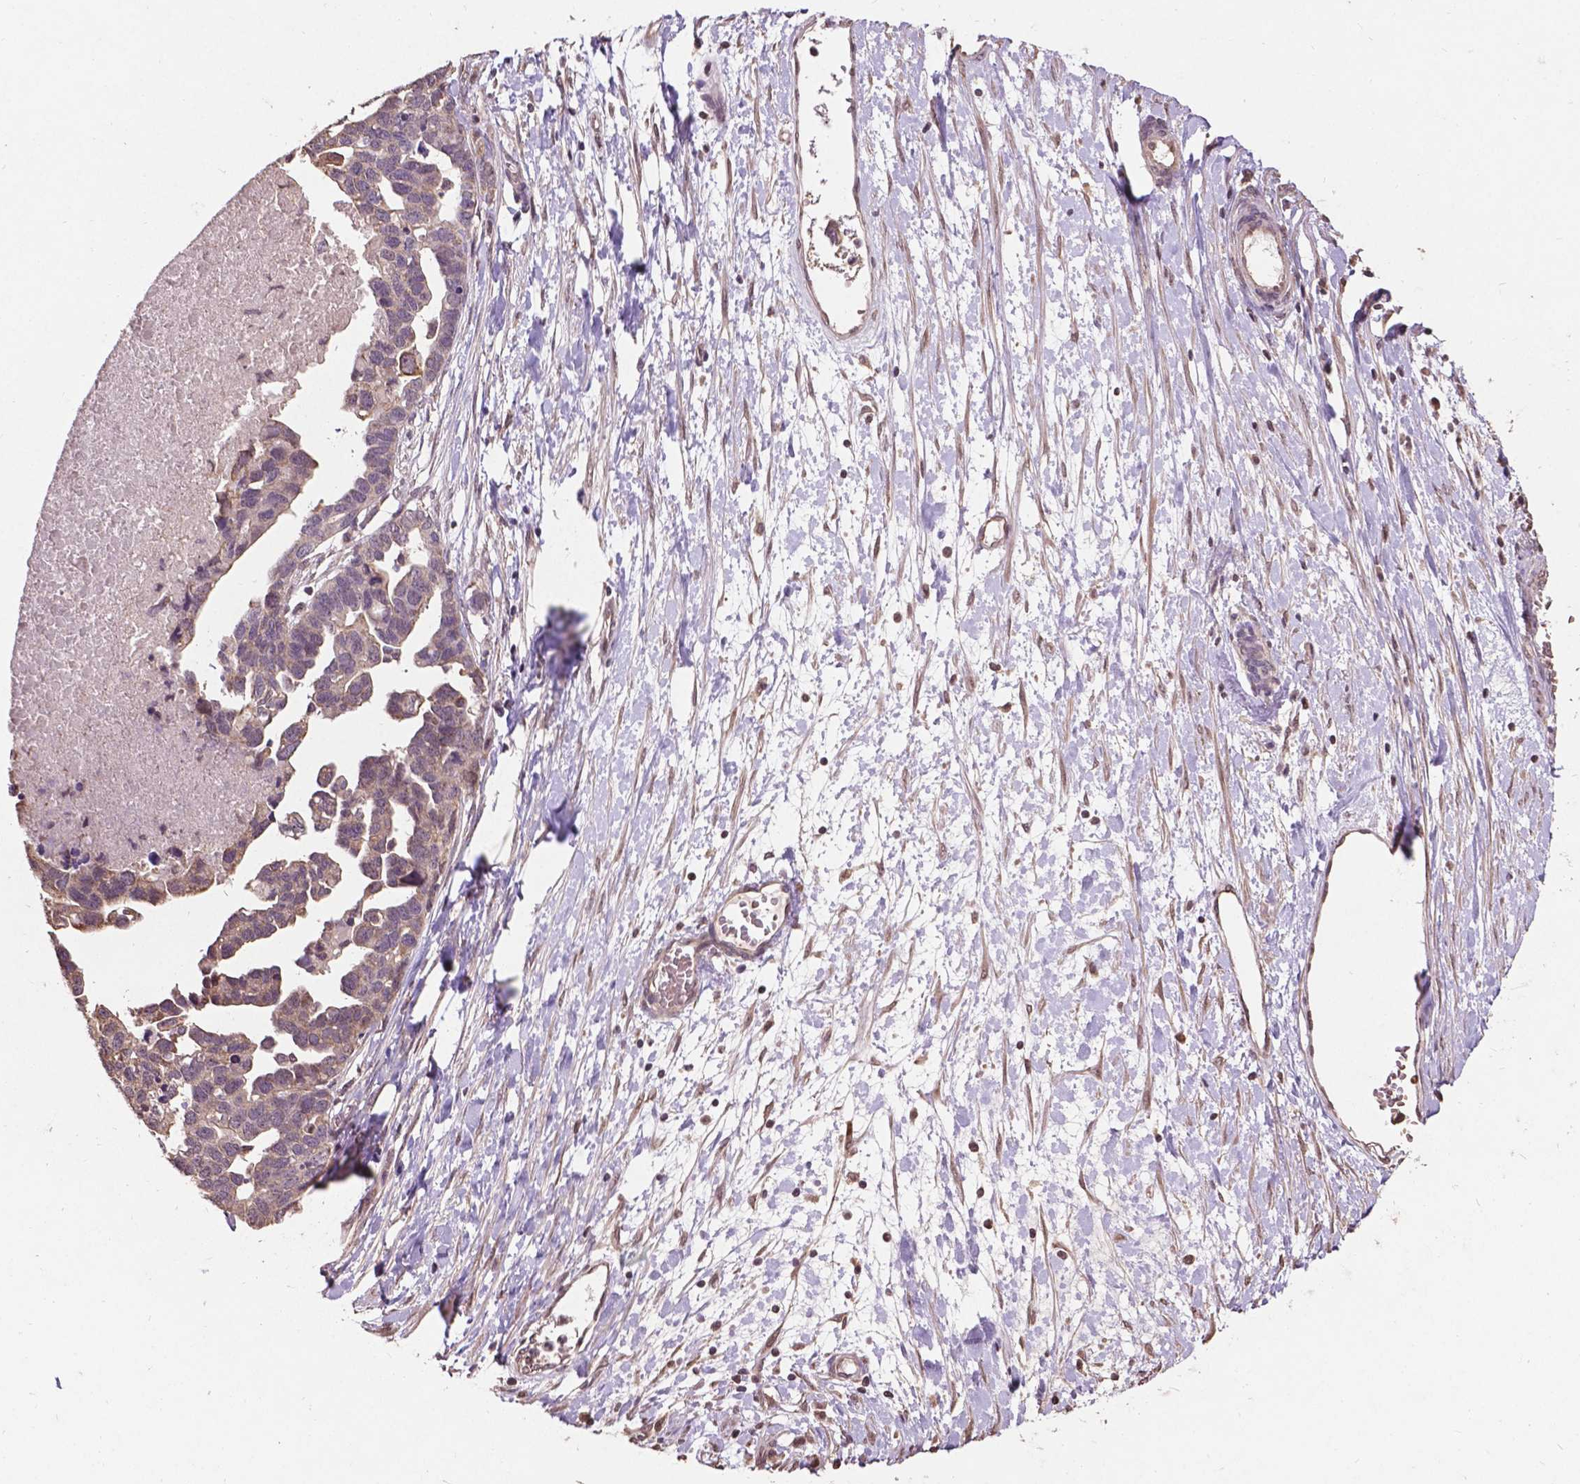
{"staining": {"intensity": "weak", "quantity": "<25%", "location": "cytoplasmic/membranous"}, "tissue": "ovarian cancer", "cell_type": "Tumor cells", "image_type": "cancer", "snomed": [{"axis": "morphology", "description": "Cystadenocarcinoma, serous, NOS"}, {"axis": "topography", "description": "Ovary"}], "caption": "Ovarian serous cystadenocarcinoma was stained to show a protein in brown. There is no significant staining in tumor cells. (DAB (3,3'-diaminobenzidine) IHC, high magnification).", "gene": "GLRA2", "patient": {"sex": "female", "age": 54}}